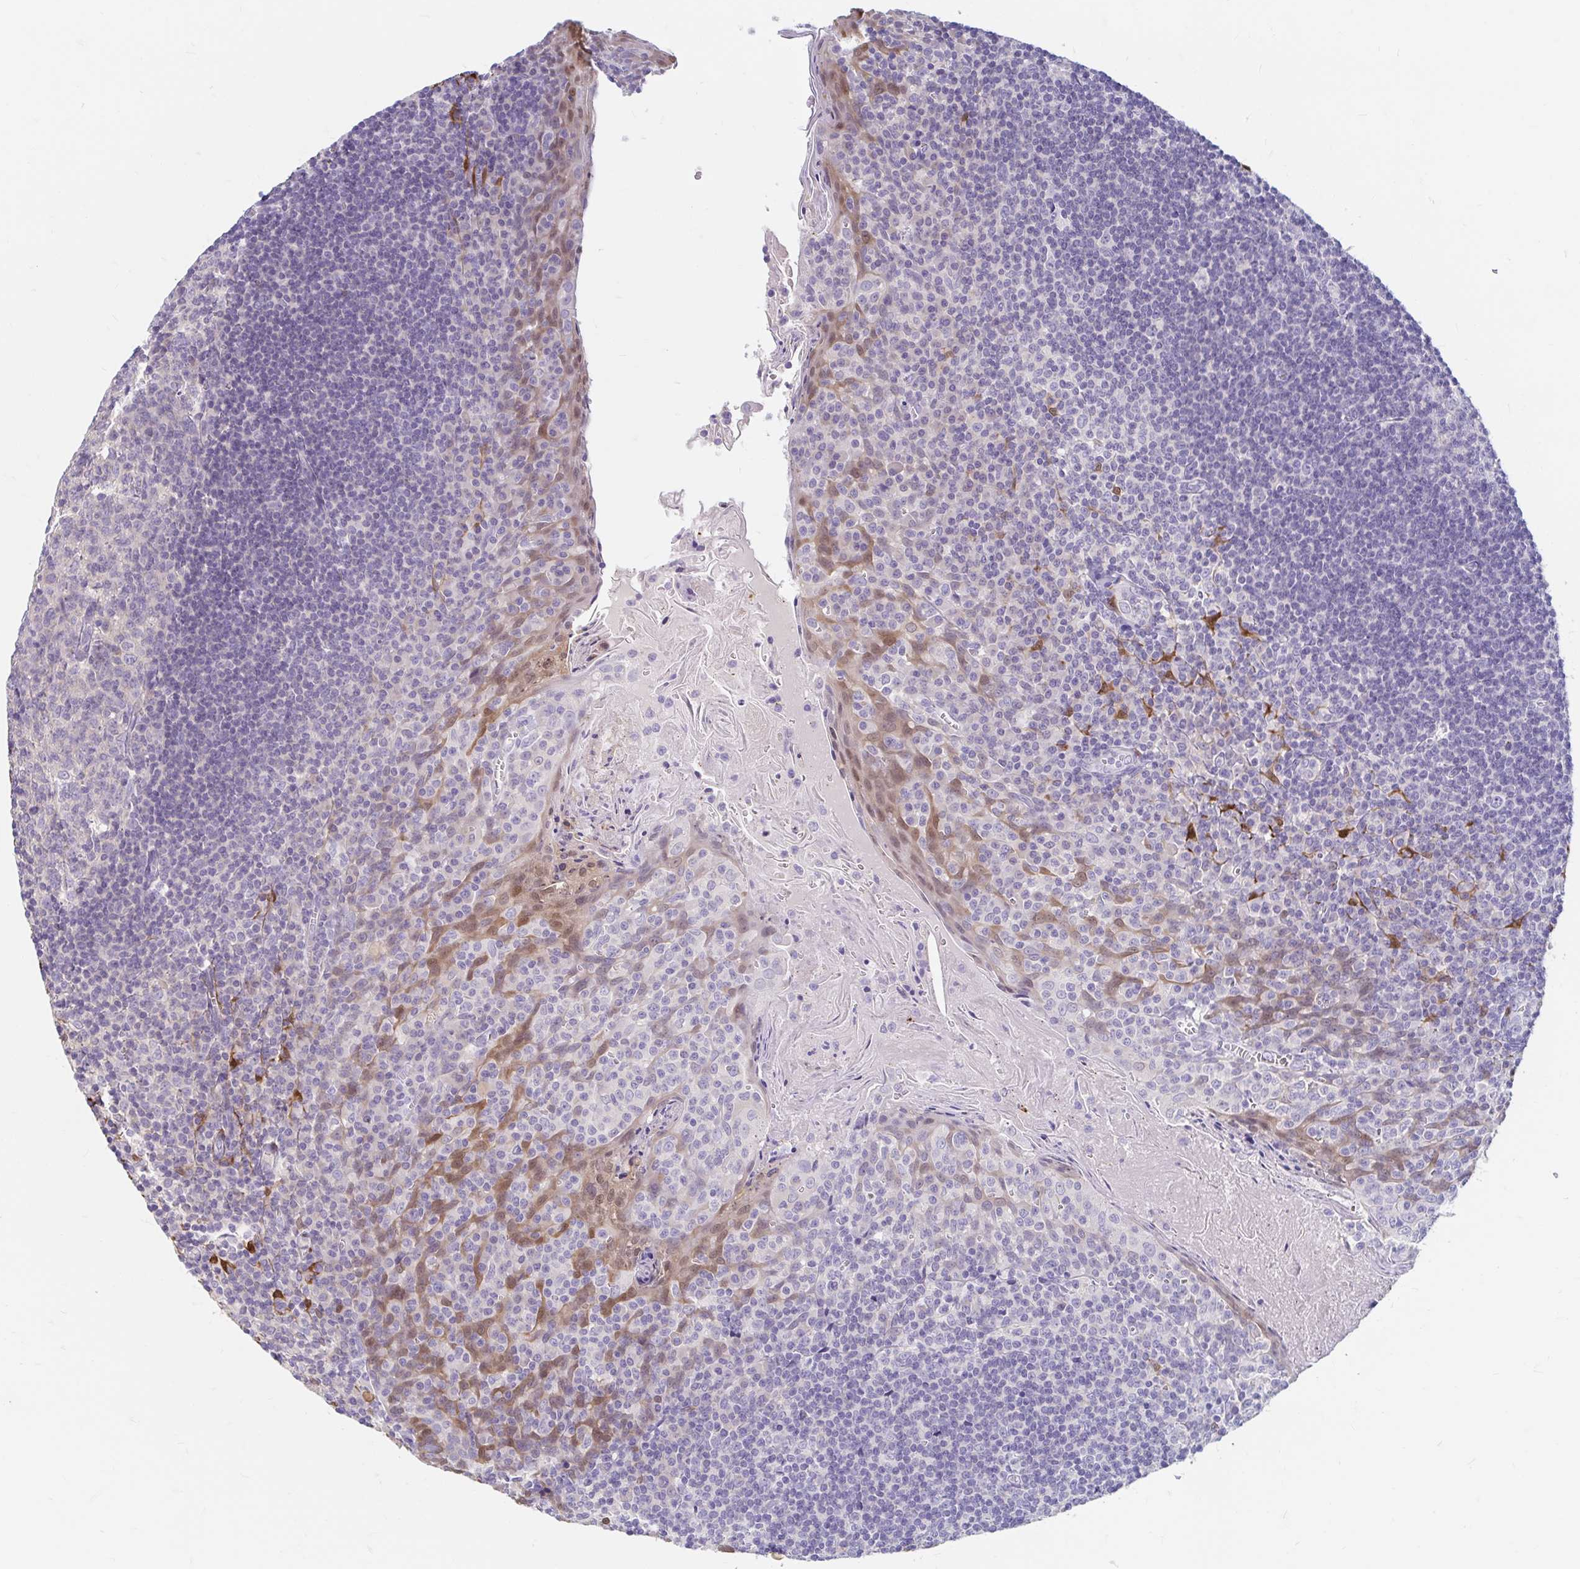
{"staining": {"intensity": "negative", "quantity": "none", "location": "none"}, "tissue": "tonsil", "cell_type": "Germinal center cells", "image_type": "normal", "snomed": [{"axis": "morphology", "description": "Normal tissue, NOS"}, {"axis": "topography", "description": "Tonsil"}], "caption": "This is a histopathology image of immunohistochemistry staining of unremarkable tonsil, which shows no staining in germinal center cells.", "gene": "ADH1A", "patient": {"sex": "male", "age": 27}}